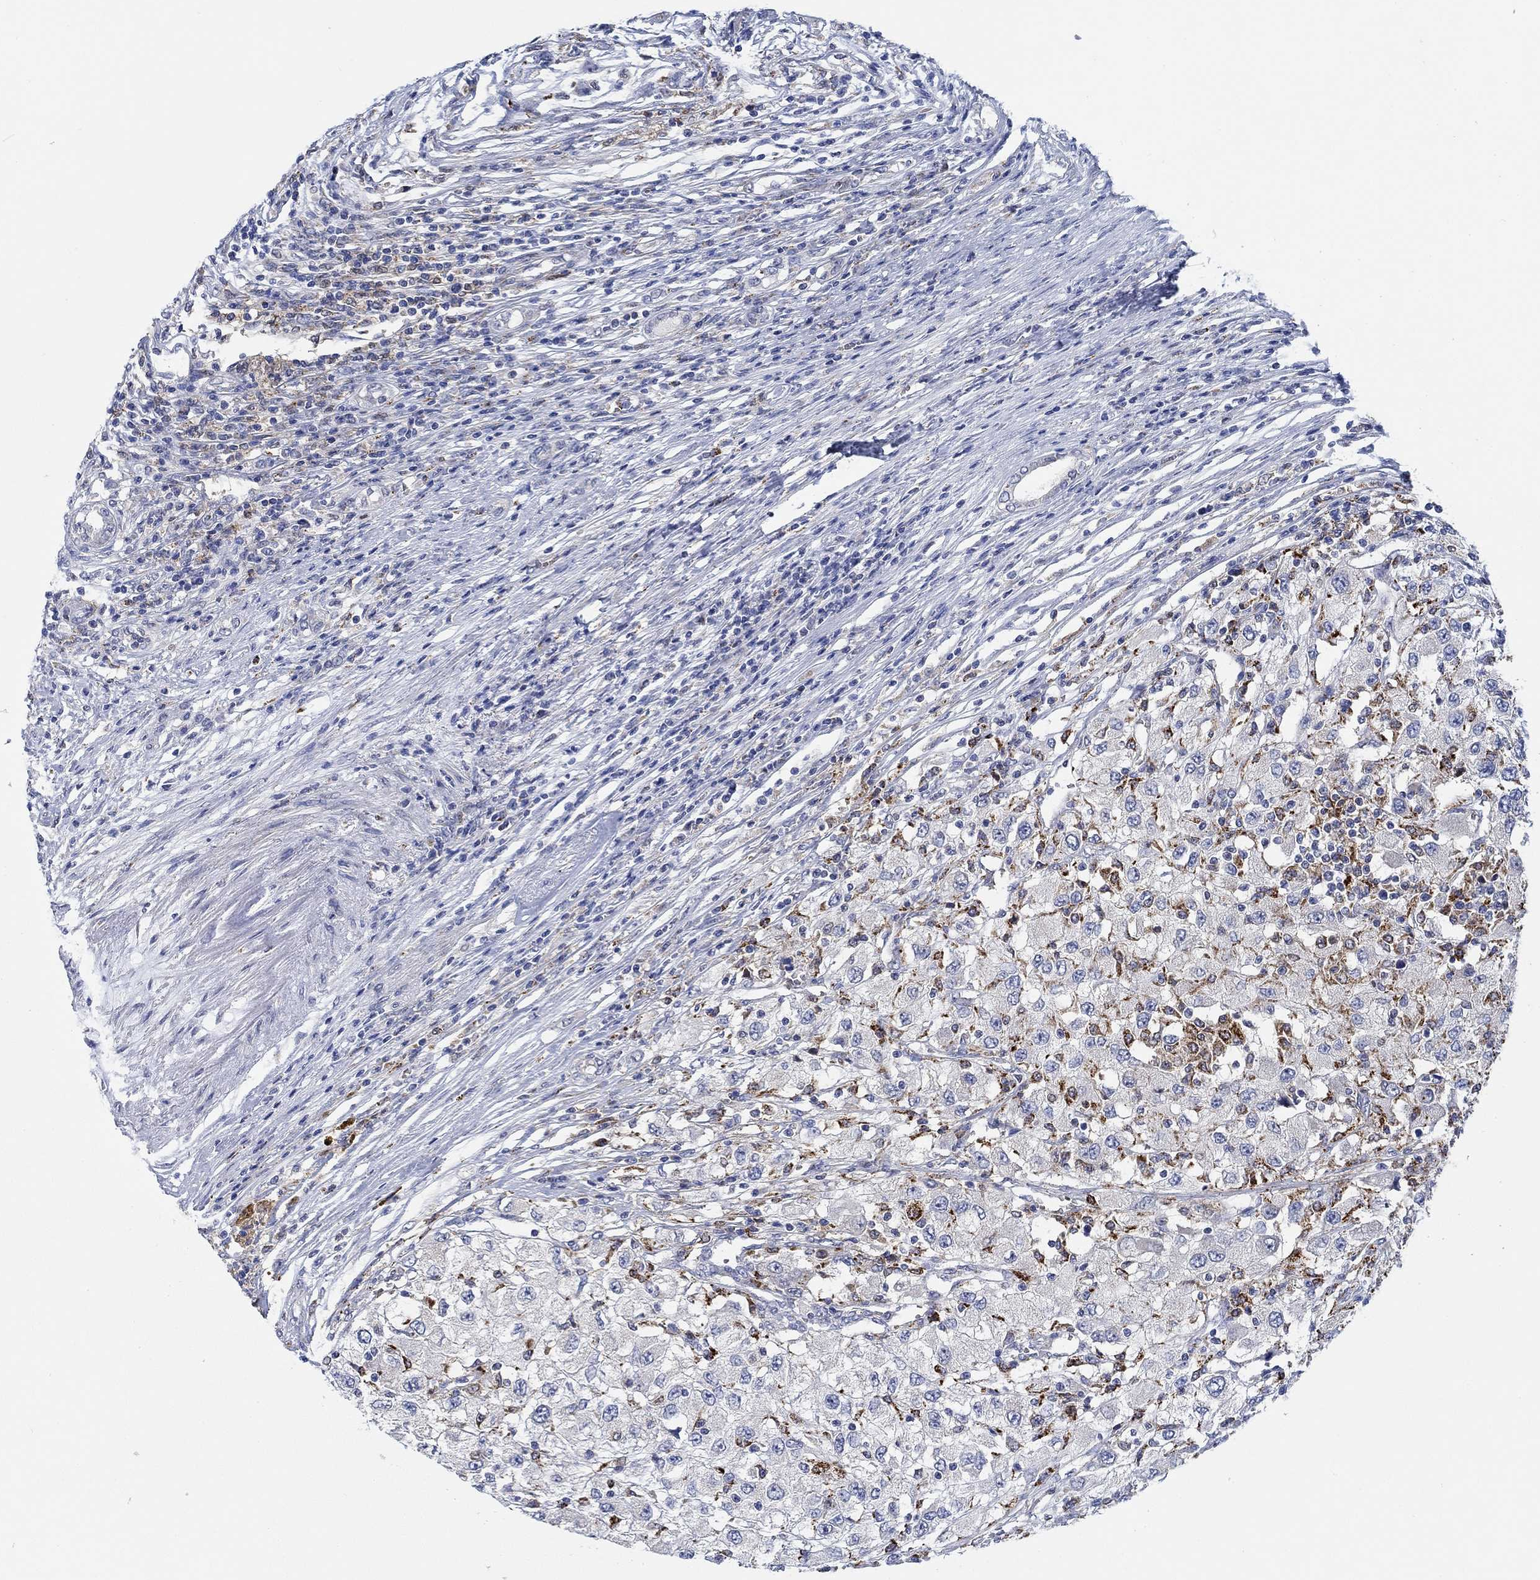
{"staining": {"intensity": "negative", "quantity": "none", "location": "none"}, "tissue": "renal cancer", "cell_type": "Tumor cells", "image_type": "cancer", "snomed": [{"axis": "morphology", "description": "Adenocarcinoma, NOS"}, {"axis": "topography", "description": "Kidney"}], "caption": "This is an IHC histopathology image of human renal adenocarcinoma. There is no expression in tumor cells.", "gene": "MPP1", "patient": {"sex": "female", "age": 67}}